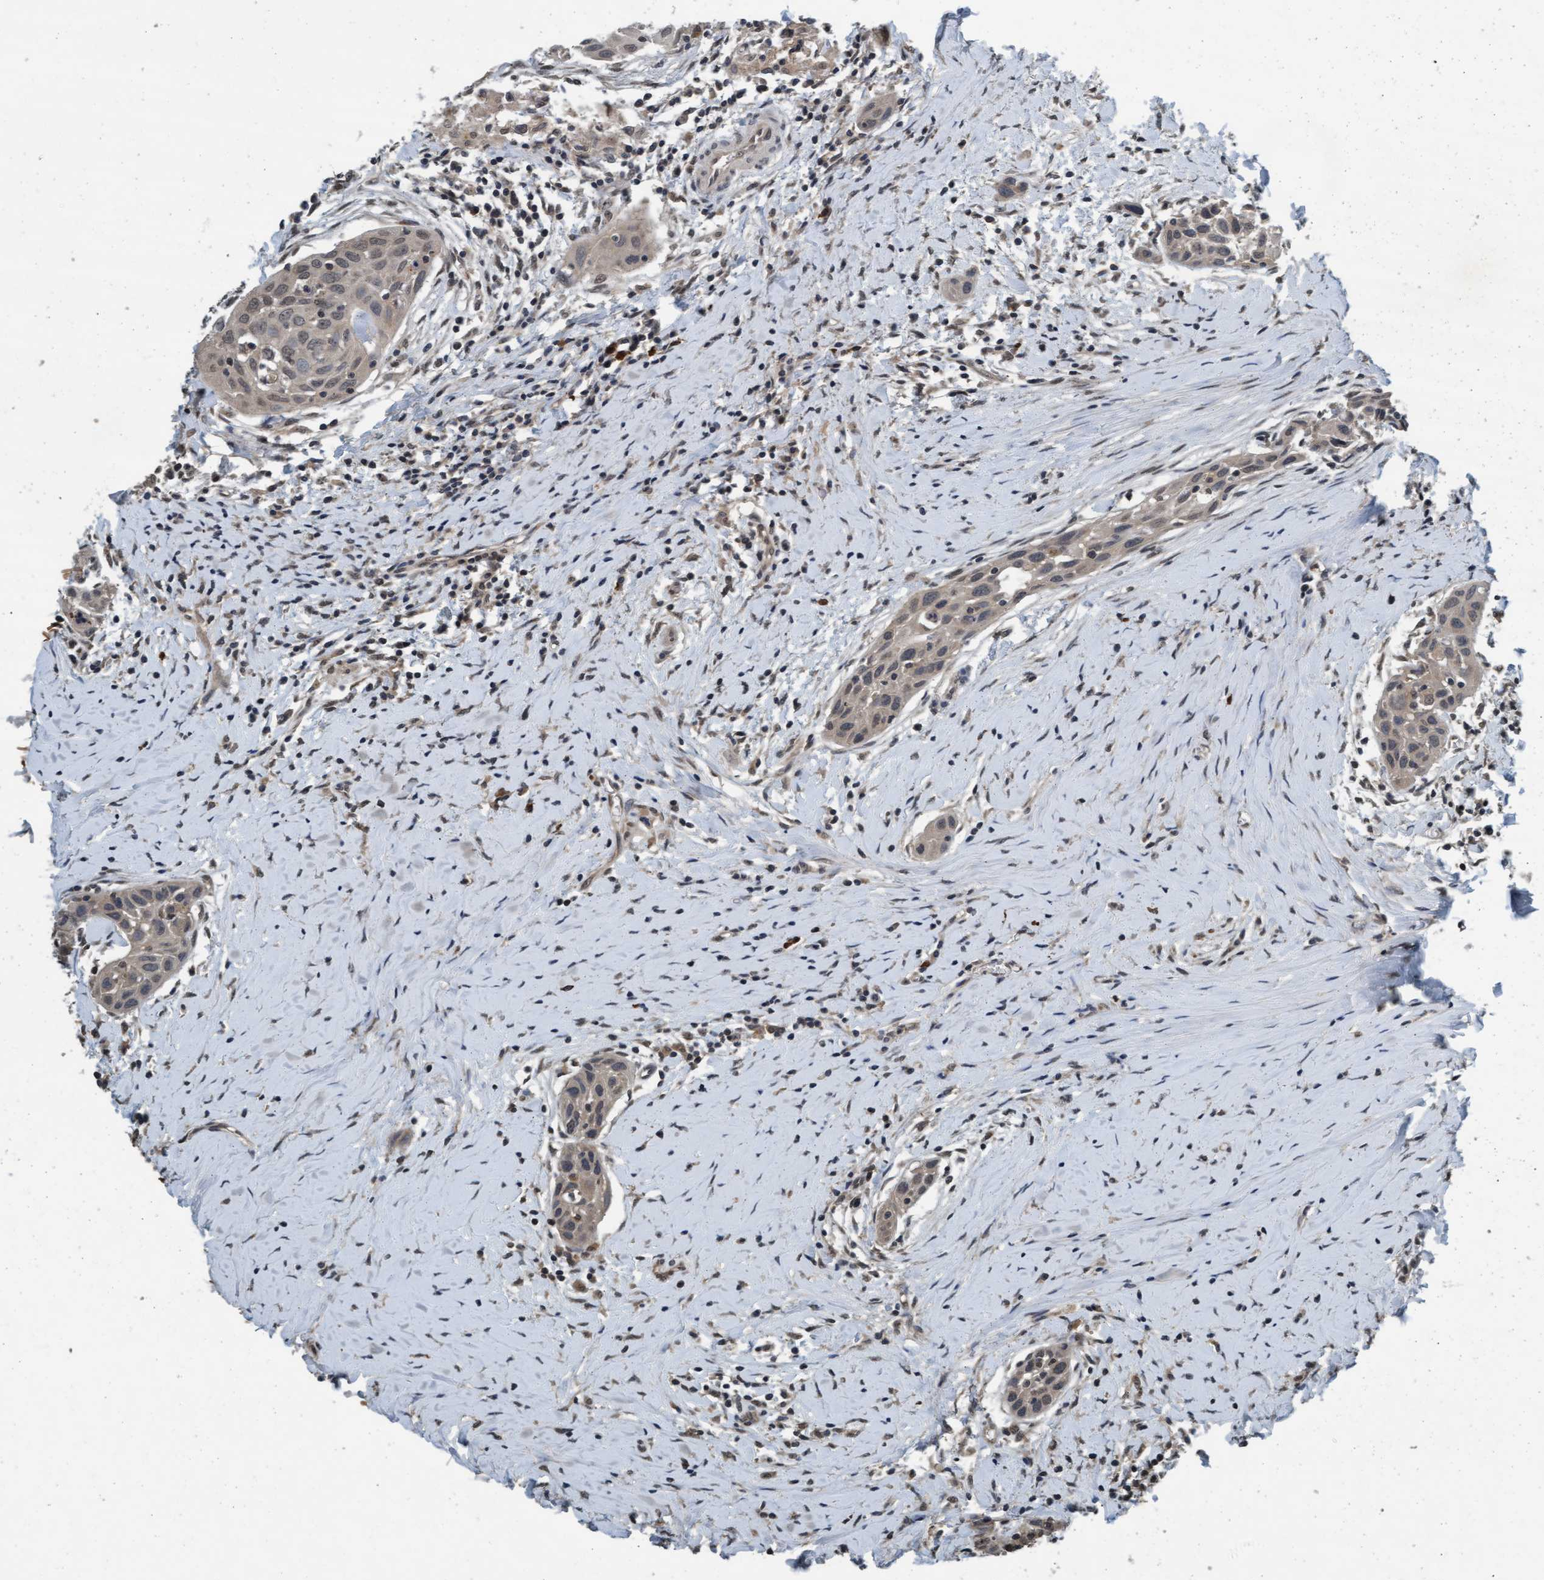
{"staining": {"intensity": "weak", "quantity": "<25%", "location": "cytoplasmic/membranous,nuclear"}, "tissue": "head and neck cancer", "cell_type": "Tumor cells", "image_type": "cancer", "snomed": [{"axis": "morphology", "description": "Squamous cell carcinoma, NOS"}, {"axis": "topography", "description": "Oral tissue"}, {"axis": "topography", "description": "Head-Neck"}], "caption": "IHC photomicrograph of human head and neck squamous cell carcinoma stained for a protein (brown), which reveals no expression in tumor cells.", "gene": "WASF1", "patient": {"sex": "female", "age": 50}}